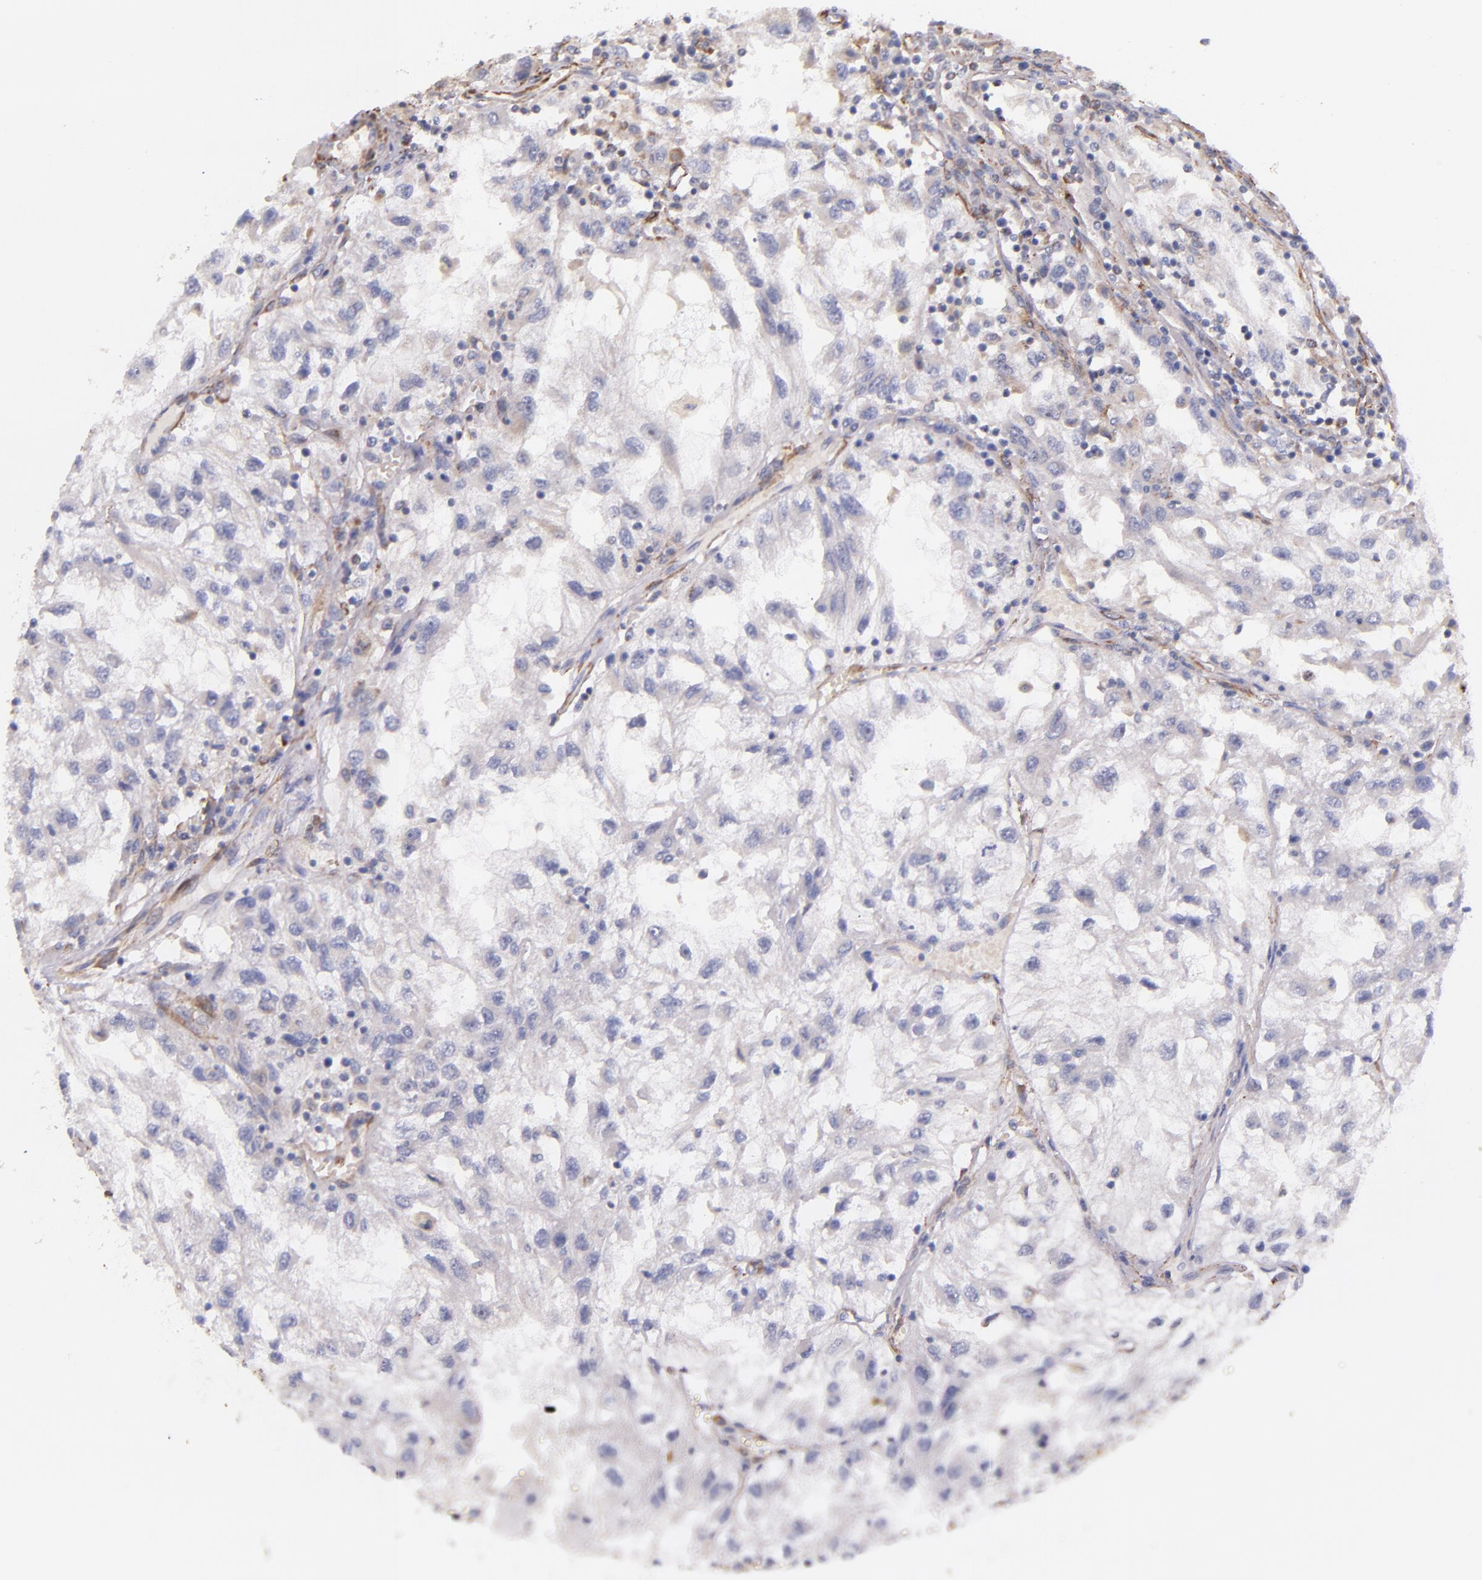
{"staining": {"intensity": "negative", "quantity": "none", "location": "none"}, "tissue": "renal cancer", "cell_type": "Tumor cells", "image_type": "cancer", "snomed": [{"axis": "morphology", "description": "Normal tissue, NOS"}, {"axis": "morphology", "description": "Adenocarcinoma, NOS"}, {"axis": "topography", "description": "Kidney"}], "caption": "A high-resolution micrograph shows IHC staining of renal adenocarcinoma, which demonstrates no significant expression in tumor cells.", "gene": "IDH3G", "patient": {"sex": "male", "age": 71}}